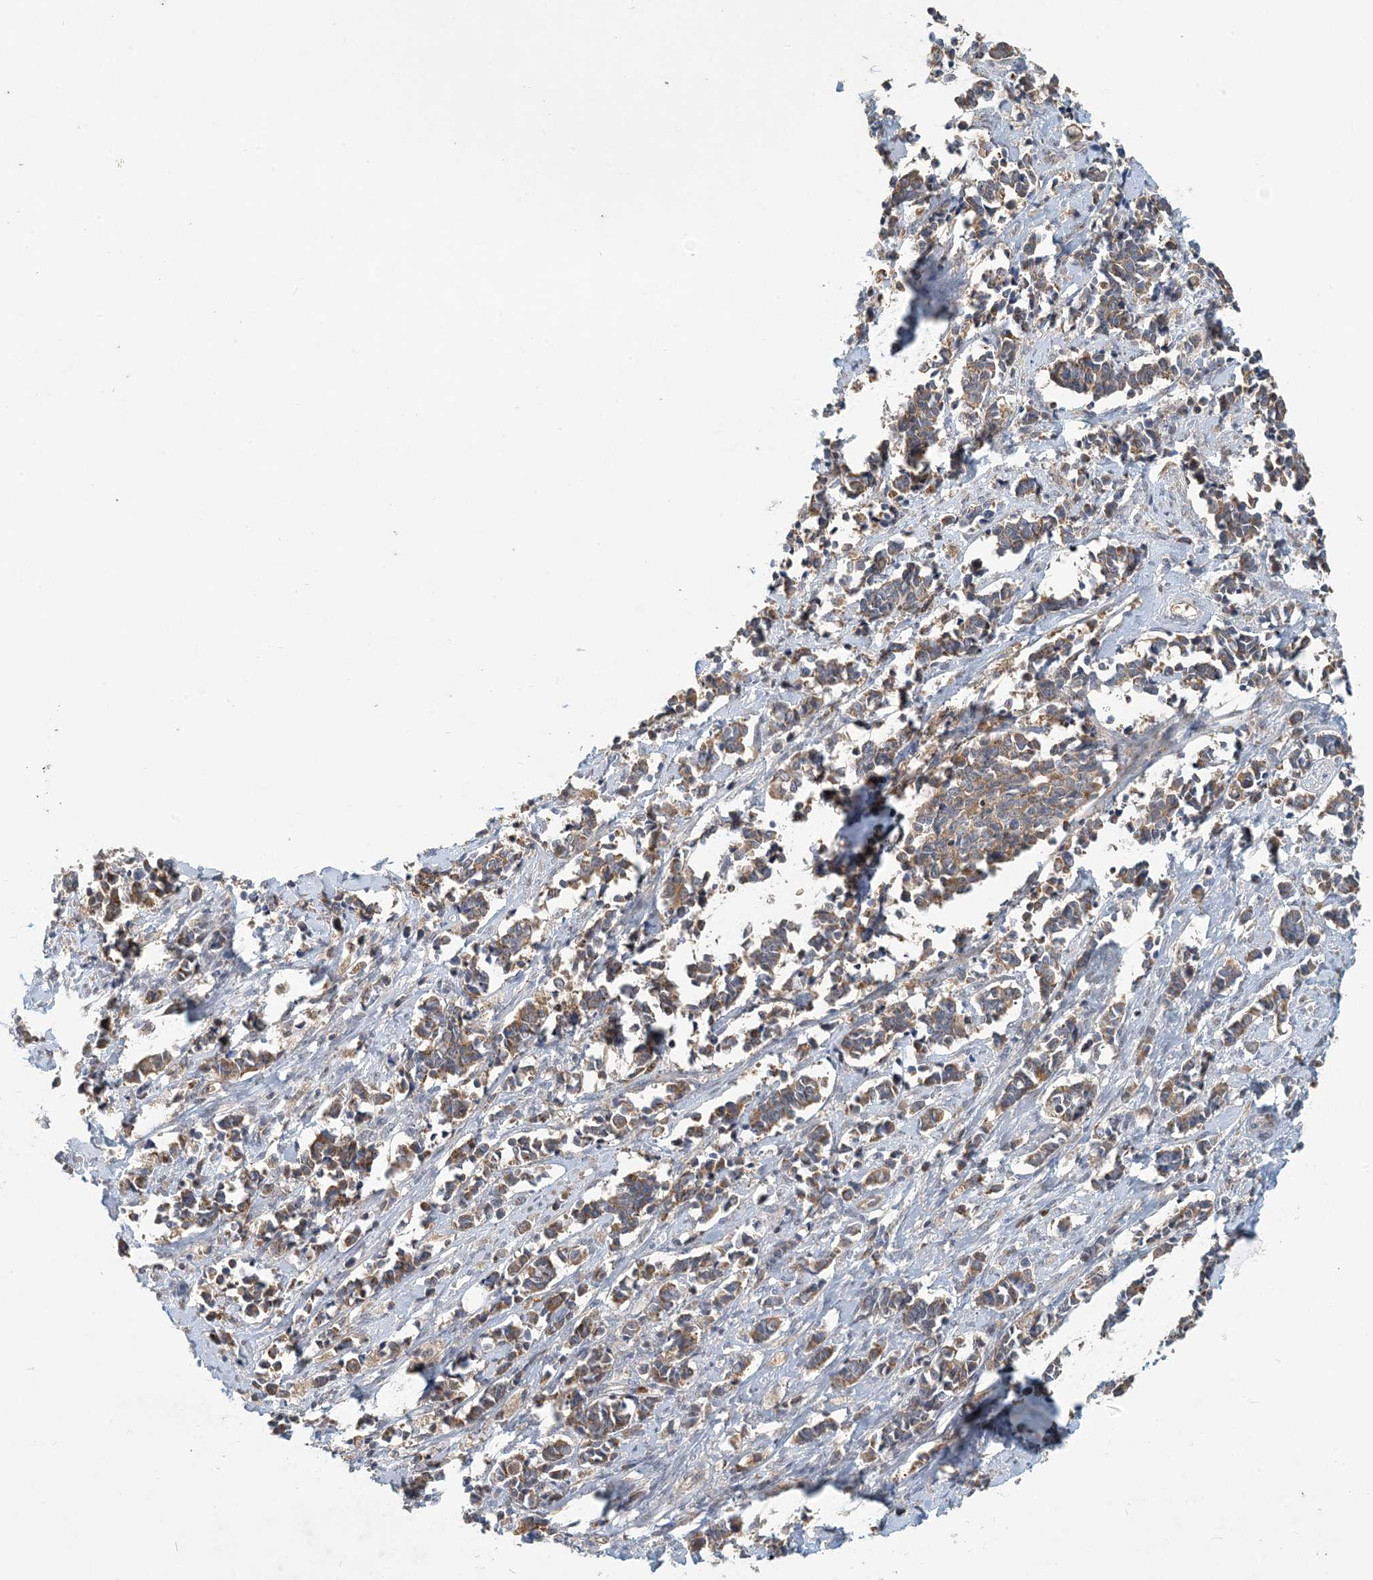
{"staining": {"intensity": "moderate", "quantity": ">75%", "location": "cytoplasmic/membranous"}, "tissue": "cervical cancer", "cell_type": "Tumor cells", "image_type": "cancer", "snomed": [{"axis": "morphology", "description": "Normal tissue, NOS"}, {"axis": "morphology", "description": "Squamous cell carcinoma, NOS"}, {"axis": "topography", "description": "Cervix"}], "caption": "Immunohistochemistry (DAB) staining of cervical cancer (squamous cell carcinoma) displays moderate cytoplasmic/membranous protein staining in approximately >75% of tumor cells.", "gene": "PUSL1", "patient": {"sex": "female", "age": 35}}